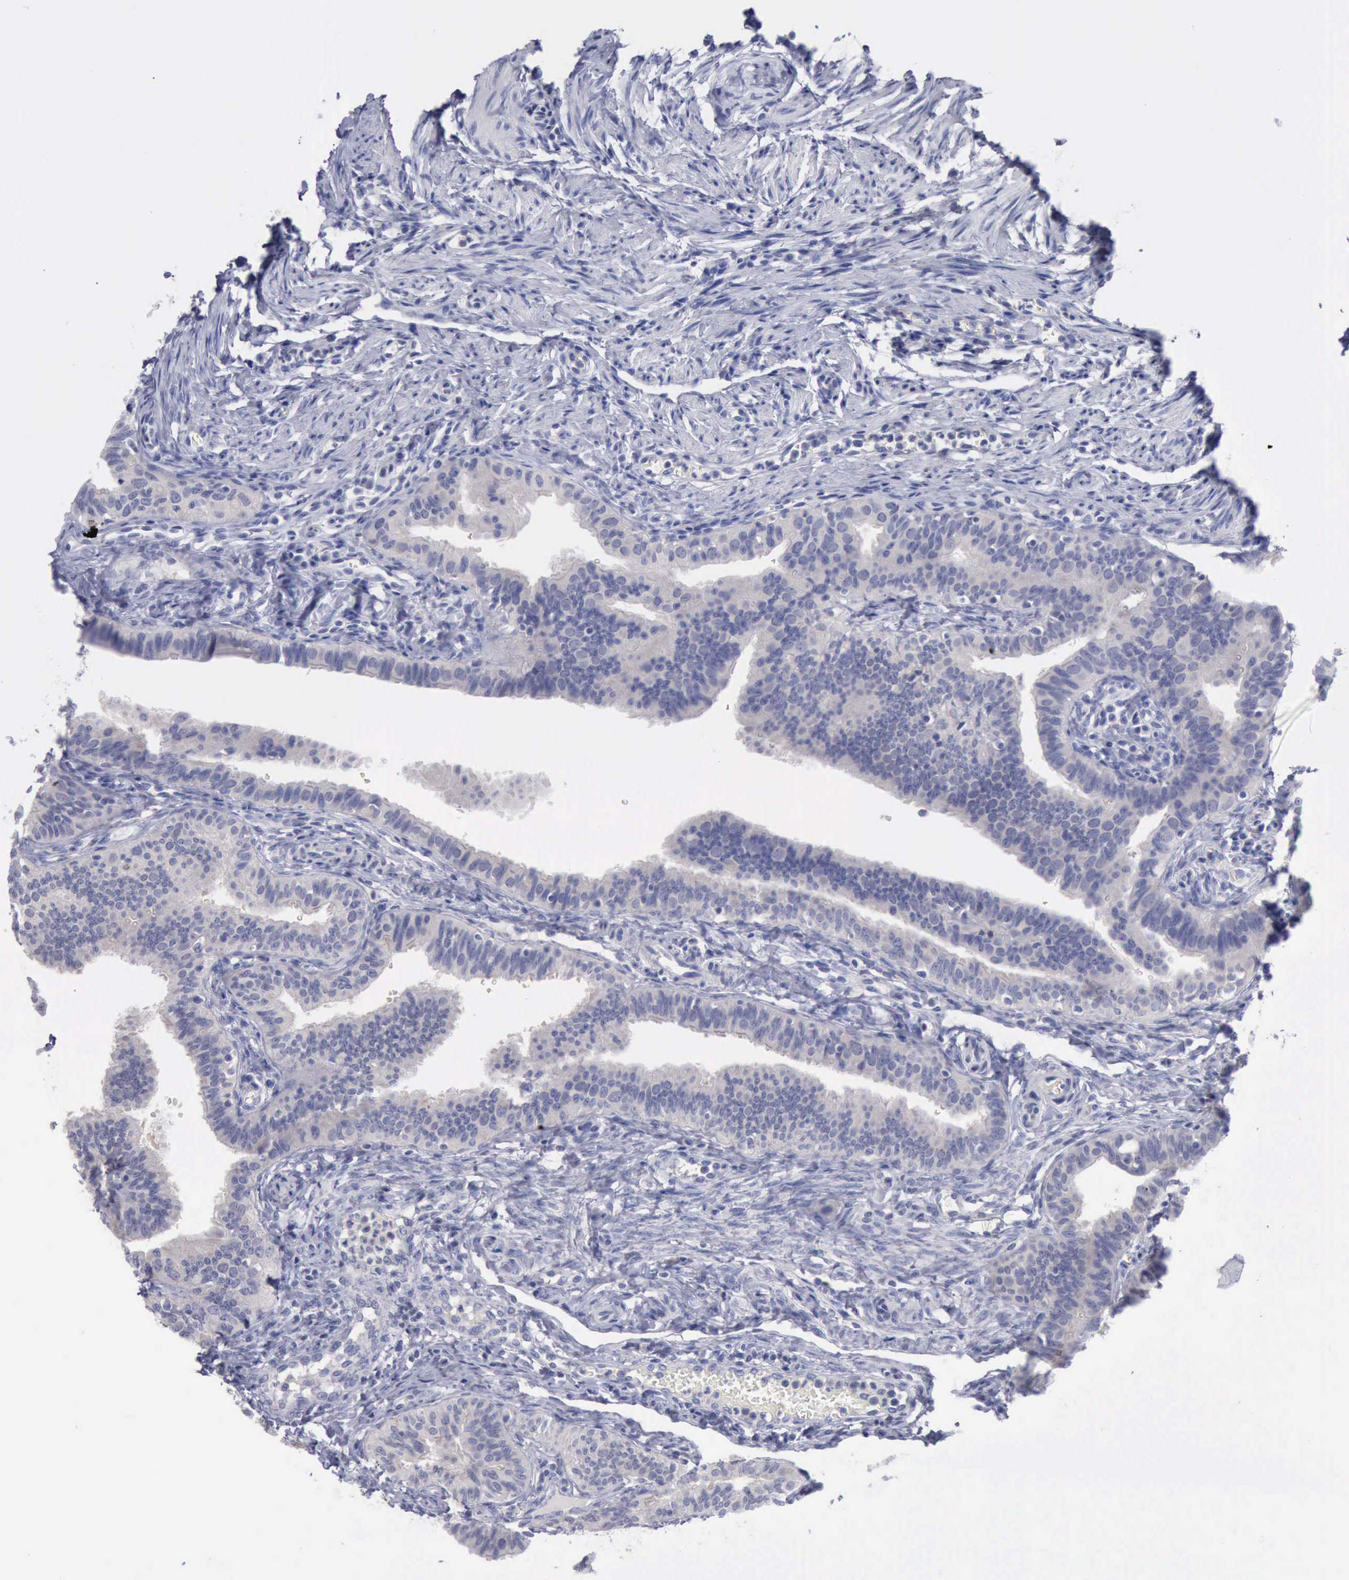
{"staining": {"intensity": "negative", "quantity": "none", "location": "none"}, "tissue": "fallopian tube", "cell_type": "Glandular cells", "image_type": "normal", "snomed": [{"axis": "morphology", "description": "Normal tissue, NOS"}, {"axis": "topography", "description": "Fallopian tube"}, {"axis": "topography", "description": "Ovary"}], "caption": "A micrograph of human fallopian tube is negative for staining in glandular cells.", "gene": "SATB2", "patient": {"sex": "female", "age": 51}}